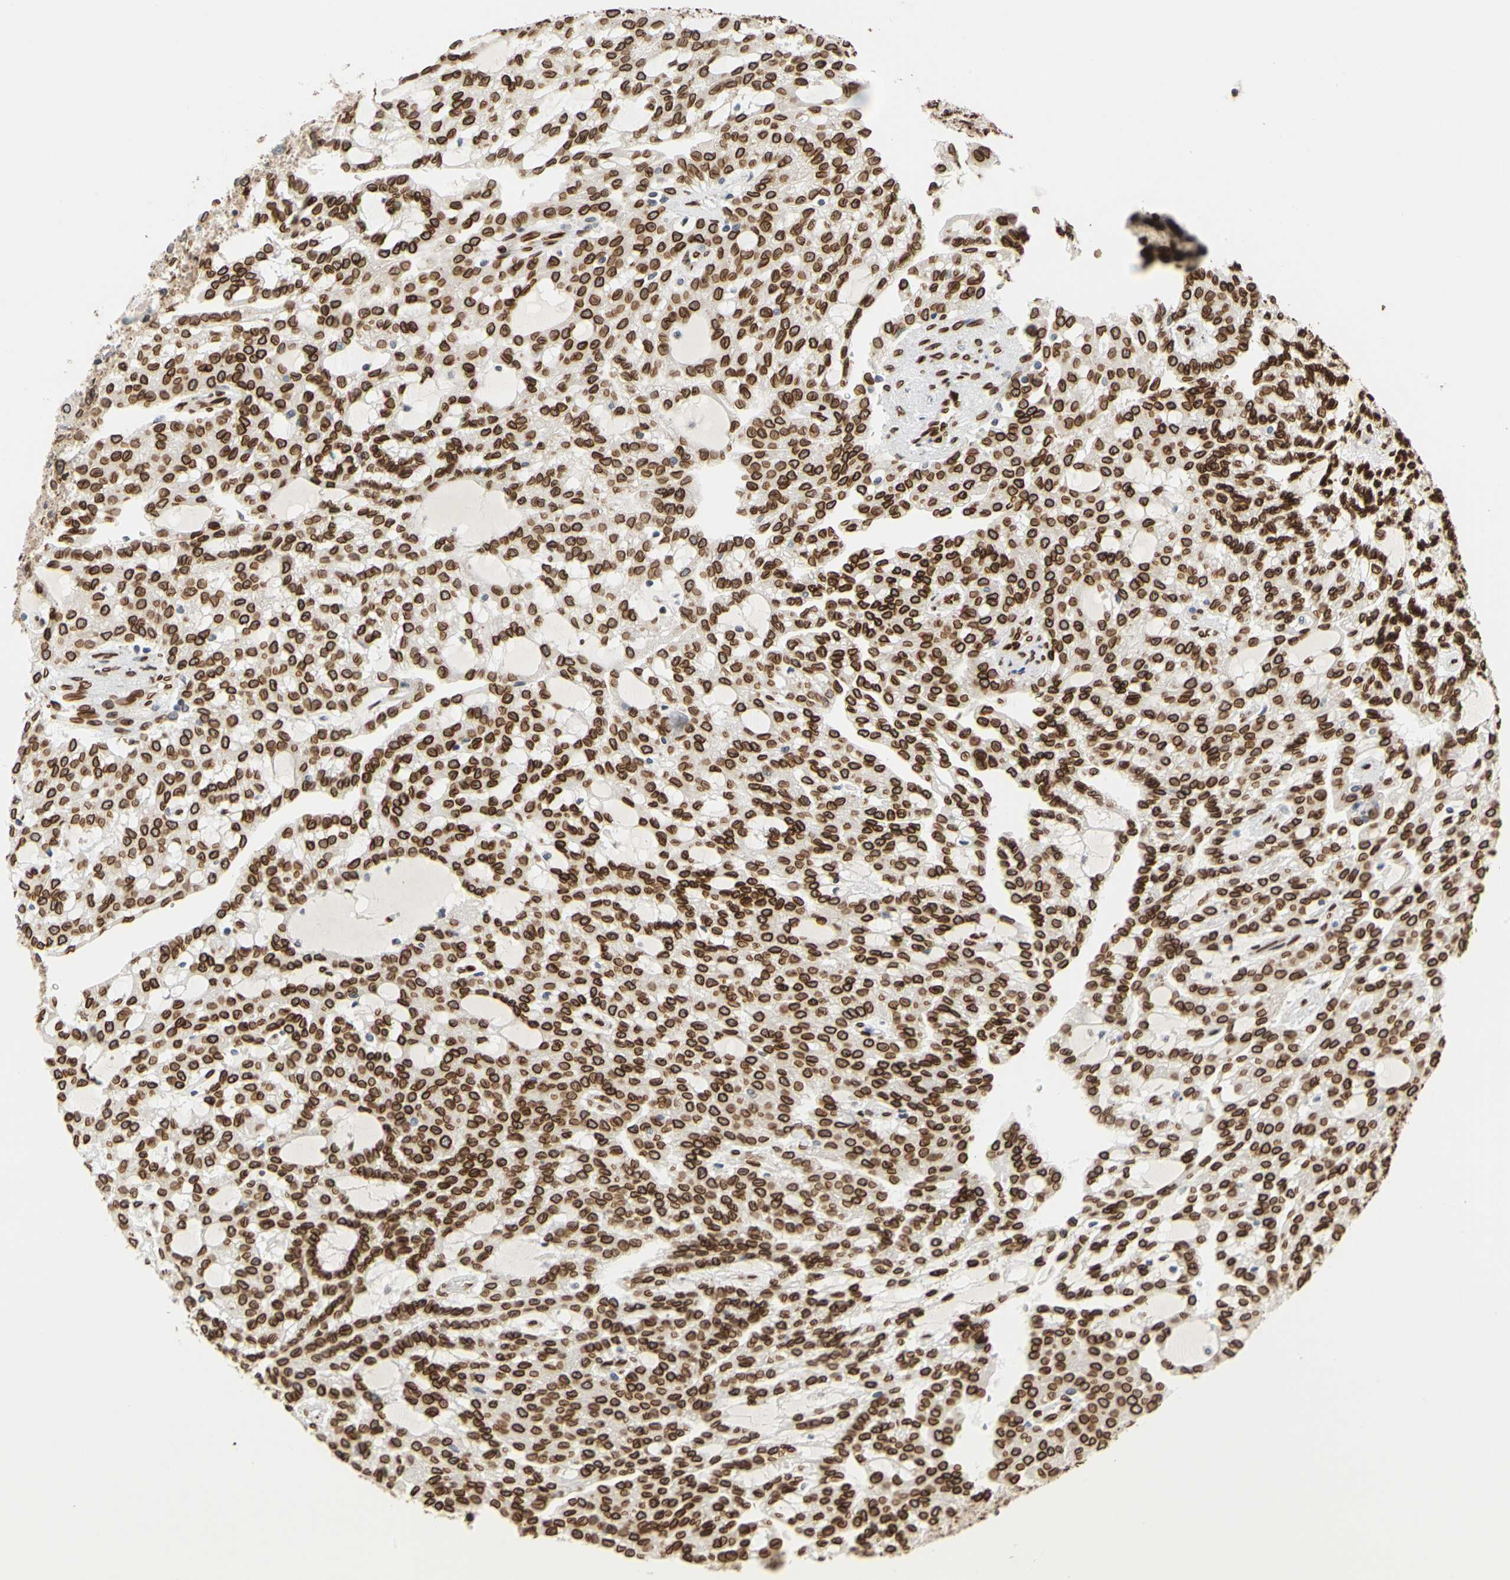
{"staining": {"intensity": "strong", "quantity": ">75%", "location": "cytoplasmic/membranous,nuclear"}, "tissue": "renal cancer", "cell_type": "Tumor cells", "image_type": "cancer", "snomed": [{"axis": "morphology", "description": "Adenocarcinoma, NOS"}, {"axis": "topography", "description": "Kidney"}], "caption": "Renal cancer (adenocarcinoma) stained for a protein reveals strong cytoplasmic/membranous and nuclear positivity in tumor cells. The staining is performed using DAB (3,3'-diaminobenzidine) brown chromogen to label protein expression. The nuclei are counter-stained blue using hematoxylin.", "gene": "SUN1", "patient": {"sex": "male", "age": 63}}